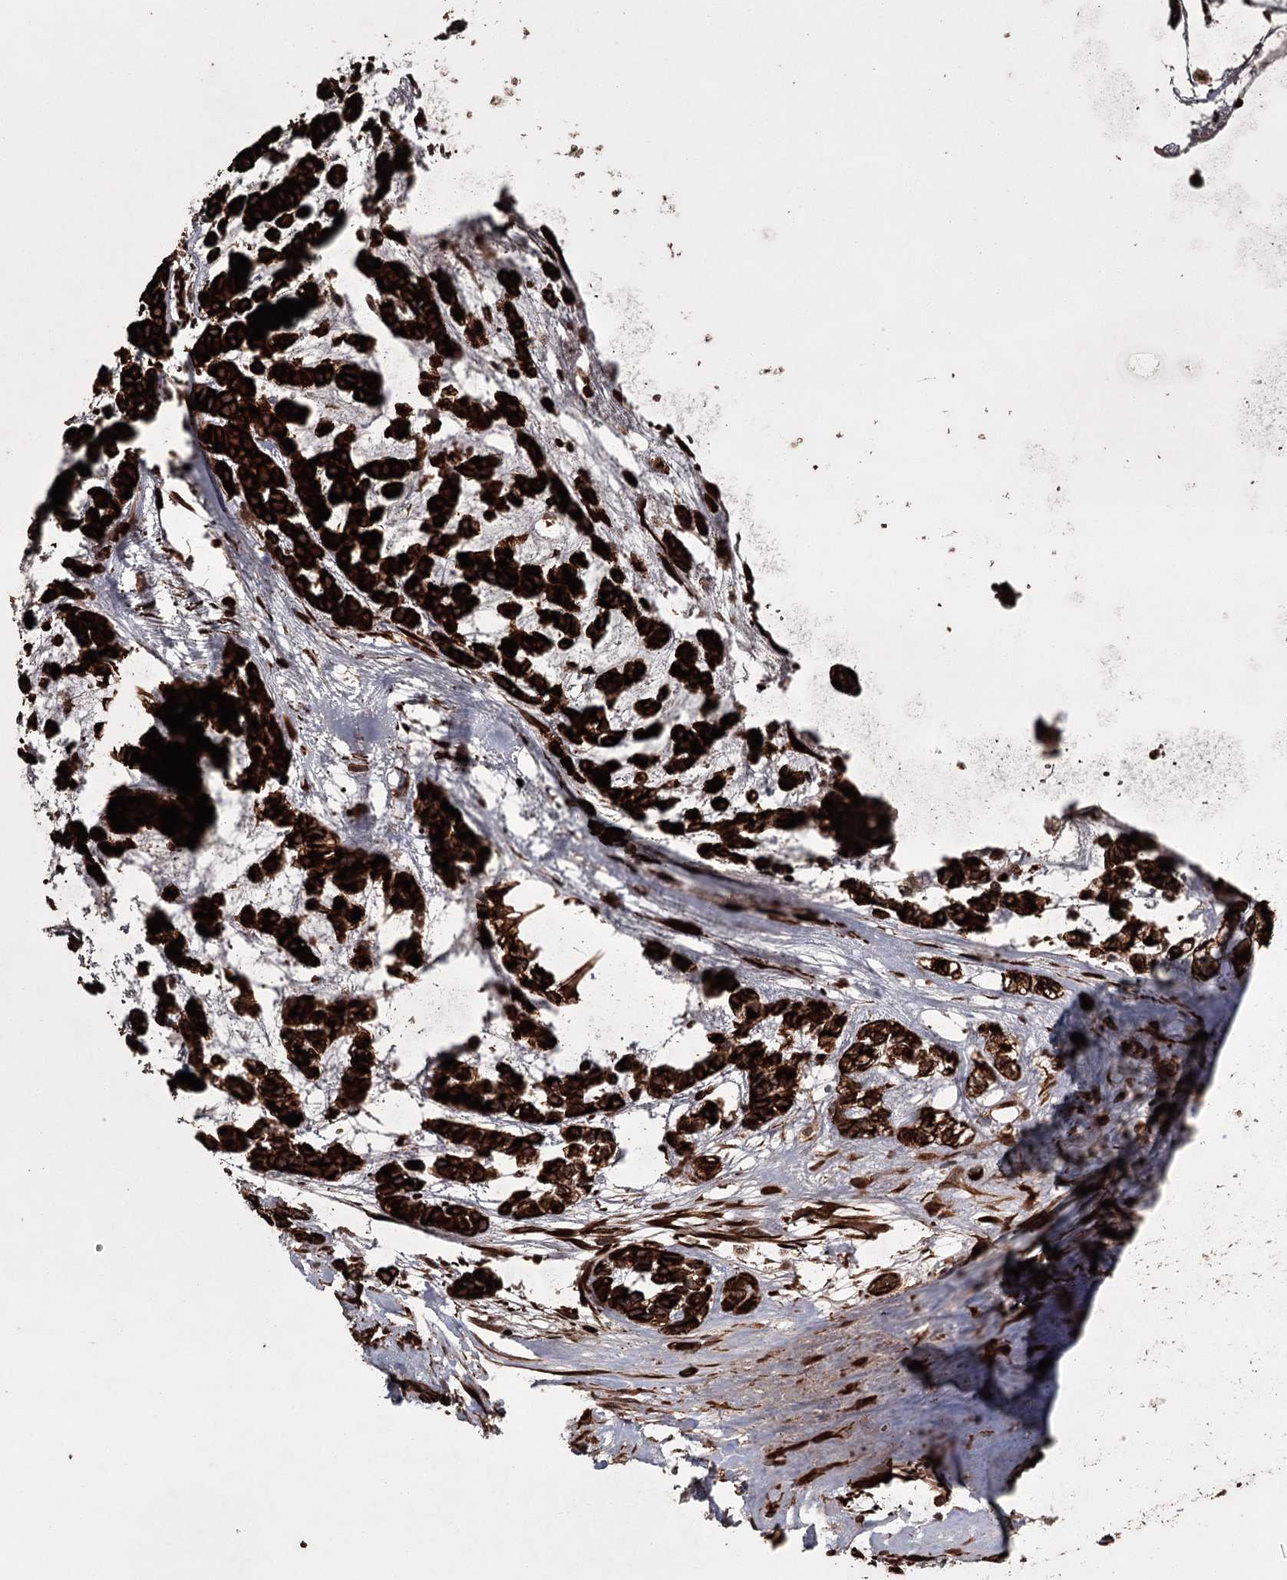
{"staining": {"intensity": "strong", "quantity": ">75%", "location": "cytoplasmic/membranous"}, "tissue": "head and neck cancer", "cell_type": "Tumor cells", "image_type": "cancer", "snomed": [{"axis": "morphology", "description": "Adenocarcinoma, NOS"}, {"axis": "morphology", "description": "Adenoma, NOS"}, {"axis": "topography", "description": "Head-Neck"}], "caption": "Immunohistochemistry of head and neck cancer (adenocarcinoma) exhibits high levels of strong cytoplasmic/membranous expression in approximately >75% of tumor cells.", "gene": "RPAP3", "patient": {"sex": "female", "age": 55}}